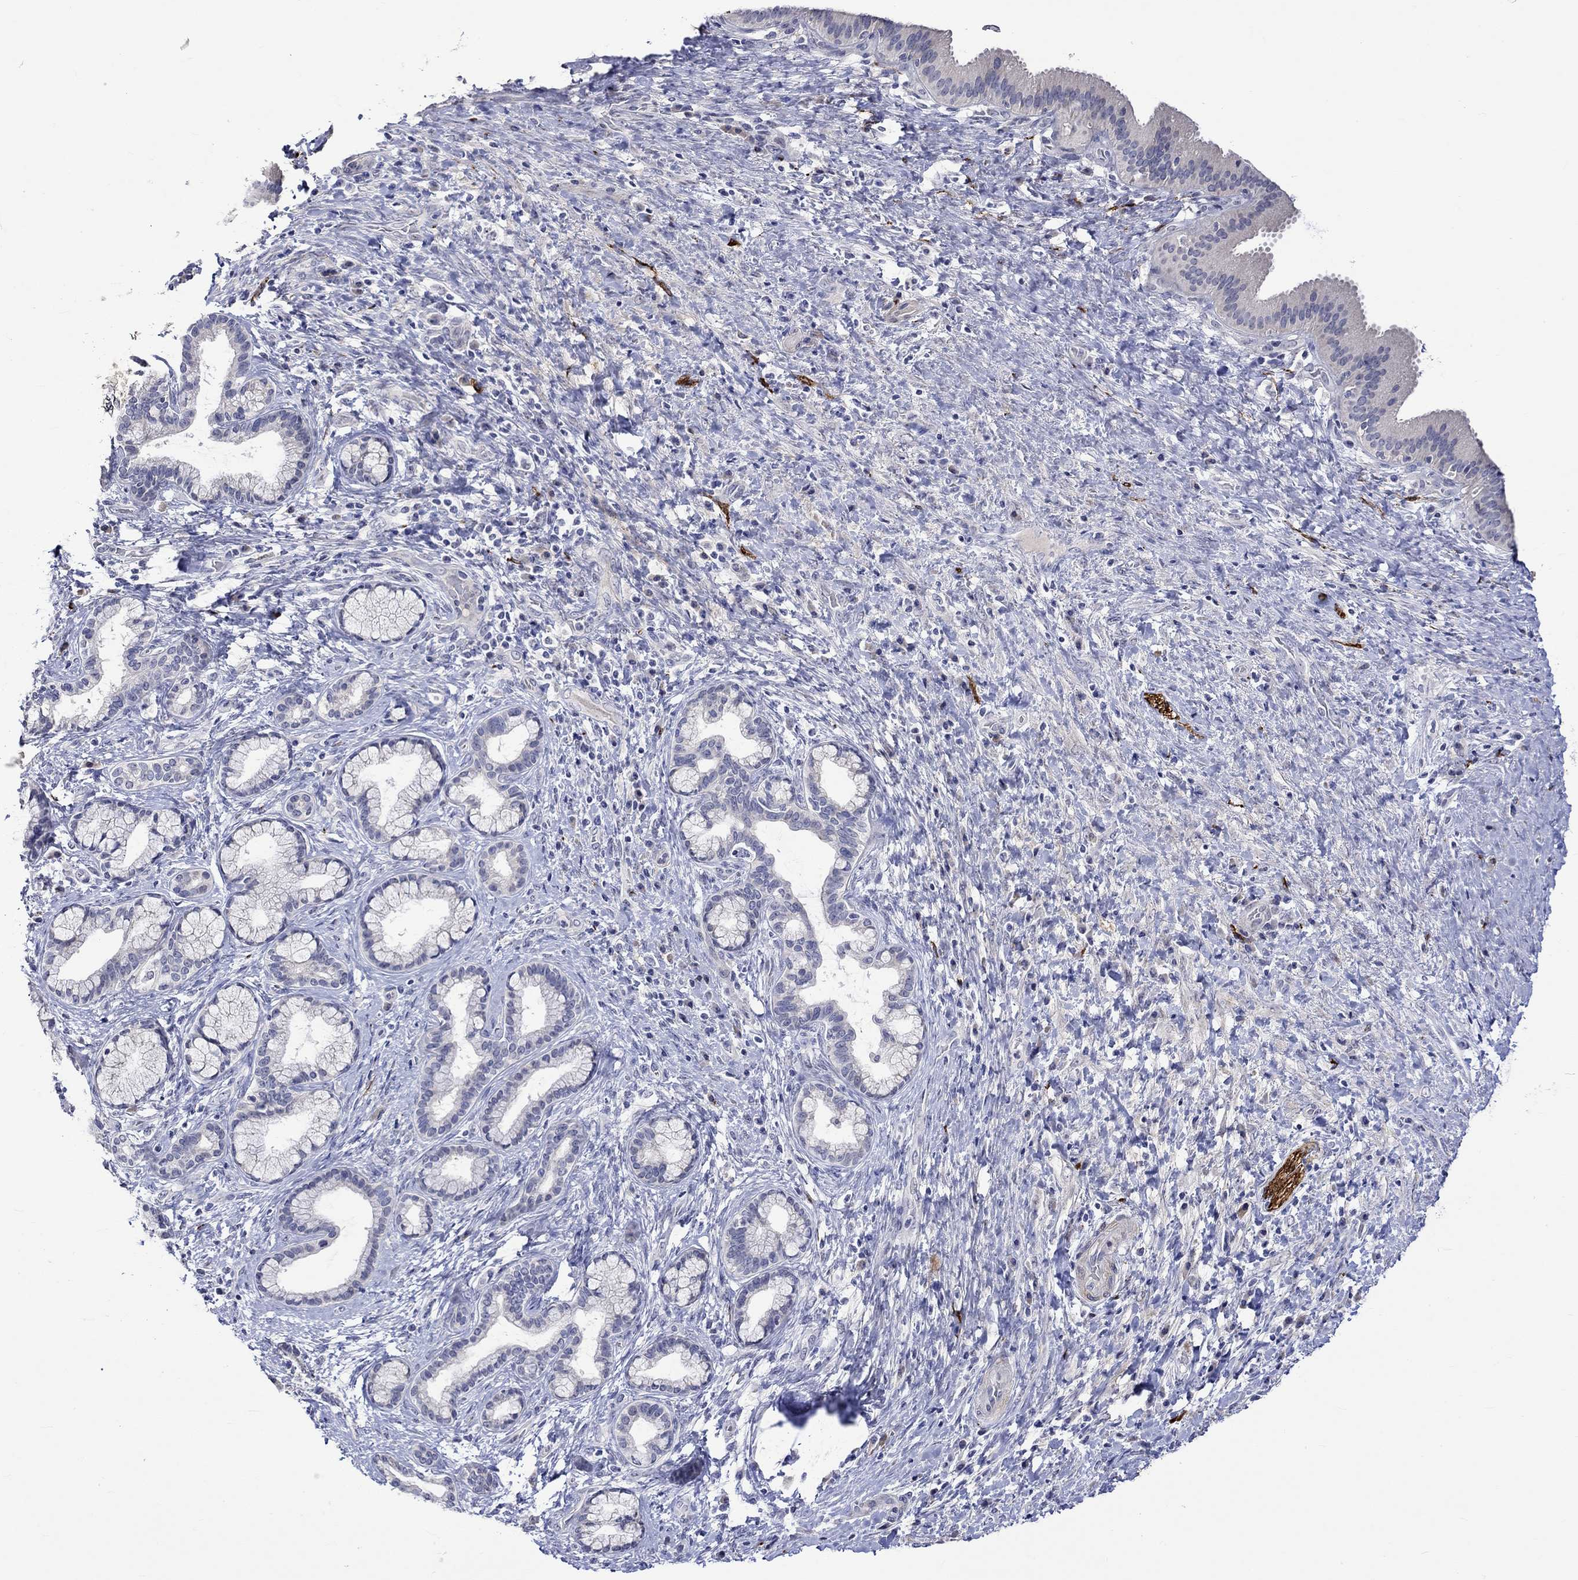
{"staining": {"intensity": "negative", "quantity": "none", "location": "none"}, "tissue": "liver cancer", "cell_type": "Tumor cells", "image_type": "cancer", "snomed": [{"axis": "morphology", "description": "Cholangiocarcinoma"}, {"axis": "topography", "description": "Liver"}], "caption": "Immunohistochemistry of cholangiocarcinoma (liver) reveals no expression in tumor cells.", "gene": "CRYAB", "patient": {"sex": "female", "age": 73}}